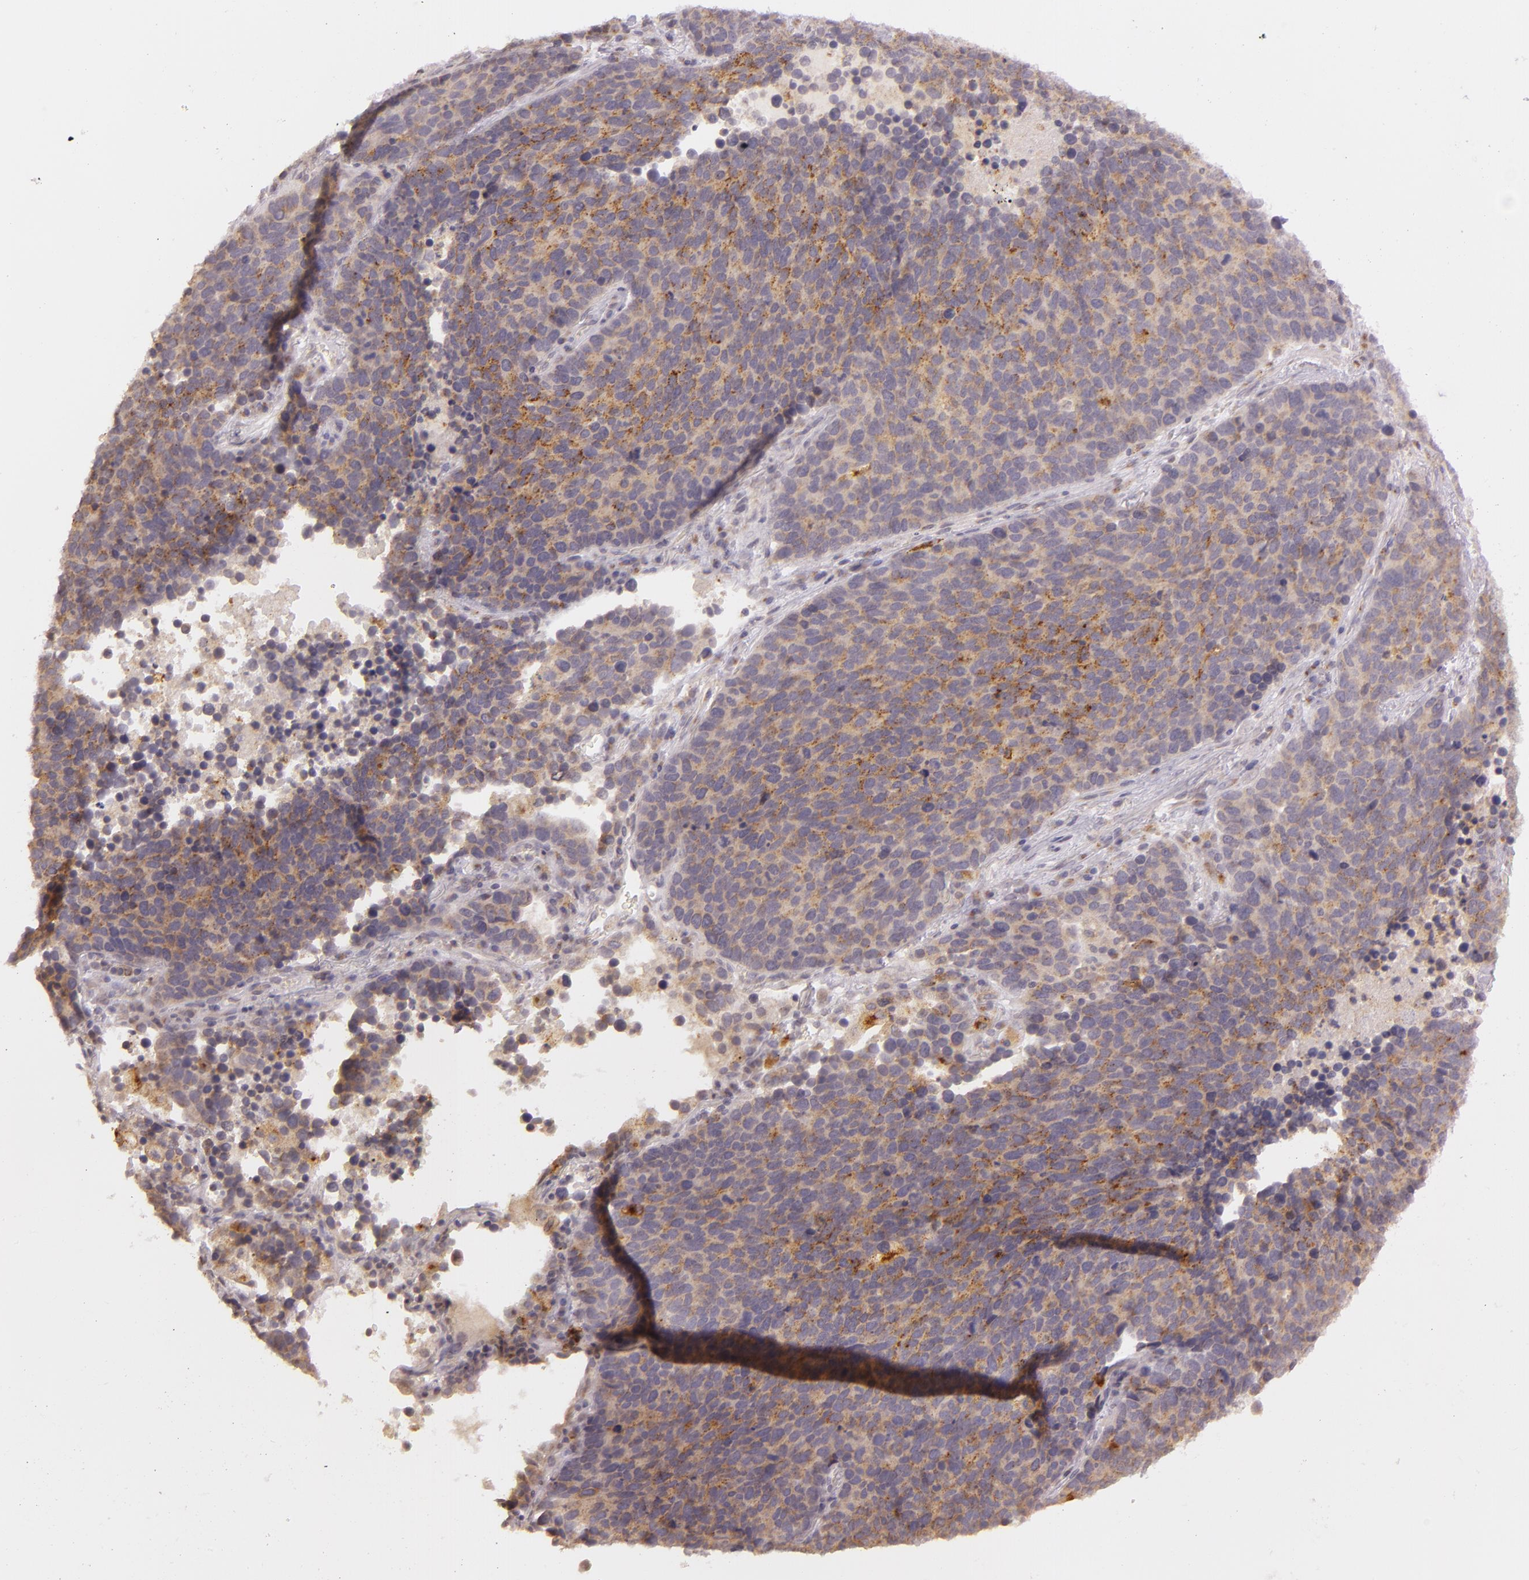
{"staining": {"intensity": "moderate", "quantity": ">75%", "location": "cytoplasmic/membranous"}, "tissue": "lung cancer", "cell_type": "Tumor cells", "image_type": "cancer", "snomed": [{"axis": "morphology", "description": "Neoplasm, malignant, NOS"}, {"axis": "topography", "description": "Lung"}], "caption": "Immunohistochemical staining of human neoplasm (malignant) (lung) displays medium levels of moderate cytoplasmic/membranous expression in about >75% of tumor cells. The staining was performed using DAB (3,3'-diaminobenzidine), with brown indicating positive protein expression. Nuclei are stained blue with hematoxylin.", "gene": "LGMN", "patient": {"sex": "female", "age": 75}}